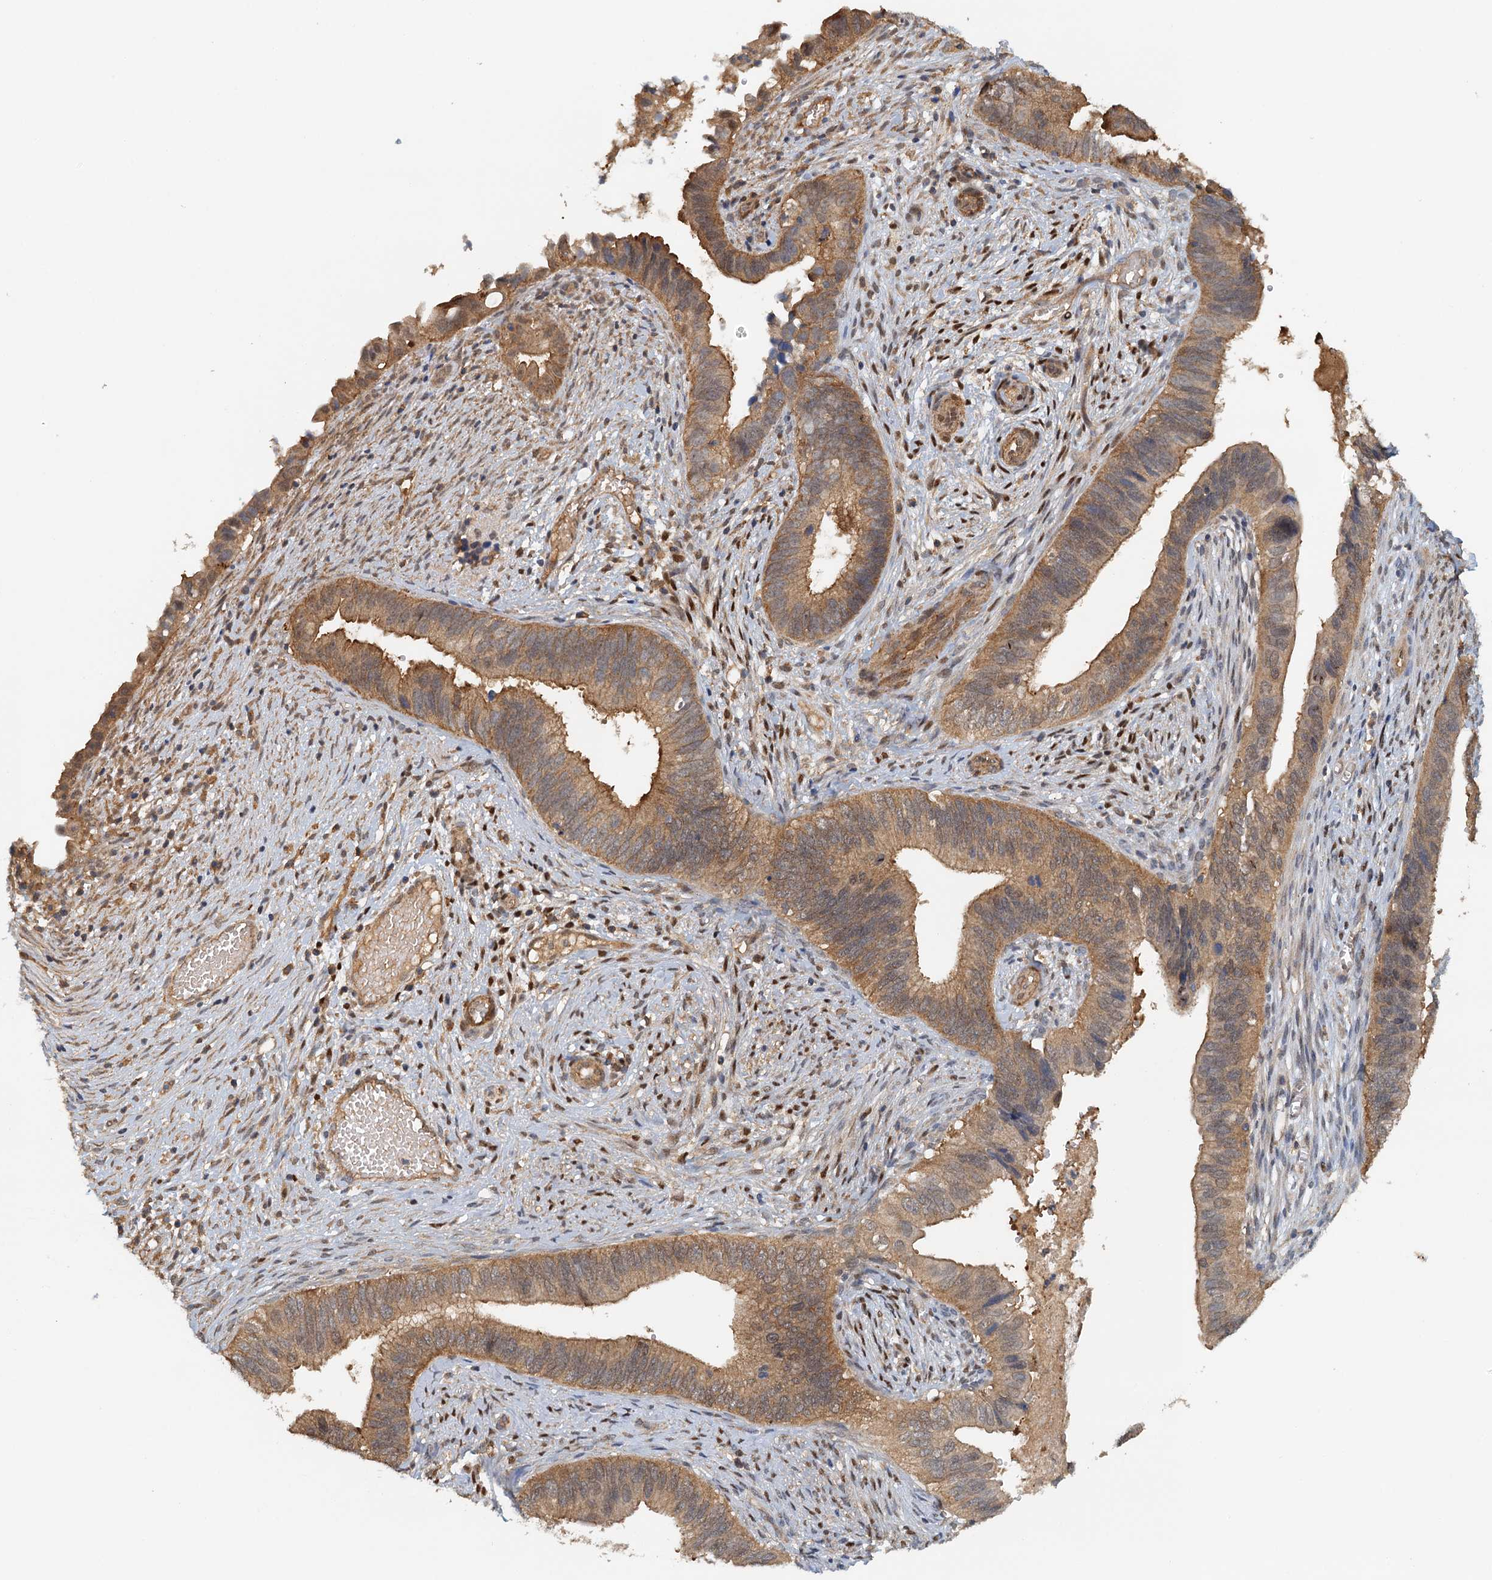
{"staining": {"intensity": "moderate", "quantity": ">75%", "location": "cytoplasmic/membranous"}, "tissue": "cervical cancer", "cell_type": "Tumor cells", "image_type": "cancer", "snomed": [{"axis": "morphology", "description": "Adenocarcinoma, NOS"}, {"axis": "topography", "description": "Cervix"}], "caption": "Protein staining of cervical cancer tissue displays moderate cytoplasmic/membranous expression in approximately >75% of tumor cells. (IHC, brightfield microscopy, high magnification).", "gene": "UBL7", "patient": {"sex": "female", "age": 42}}